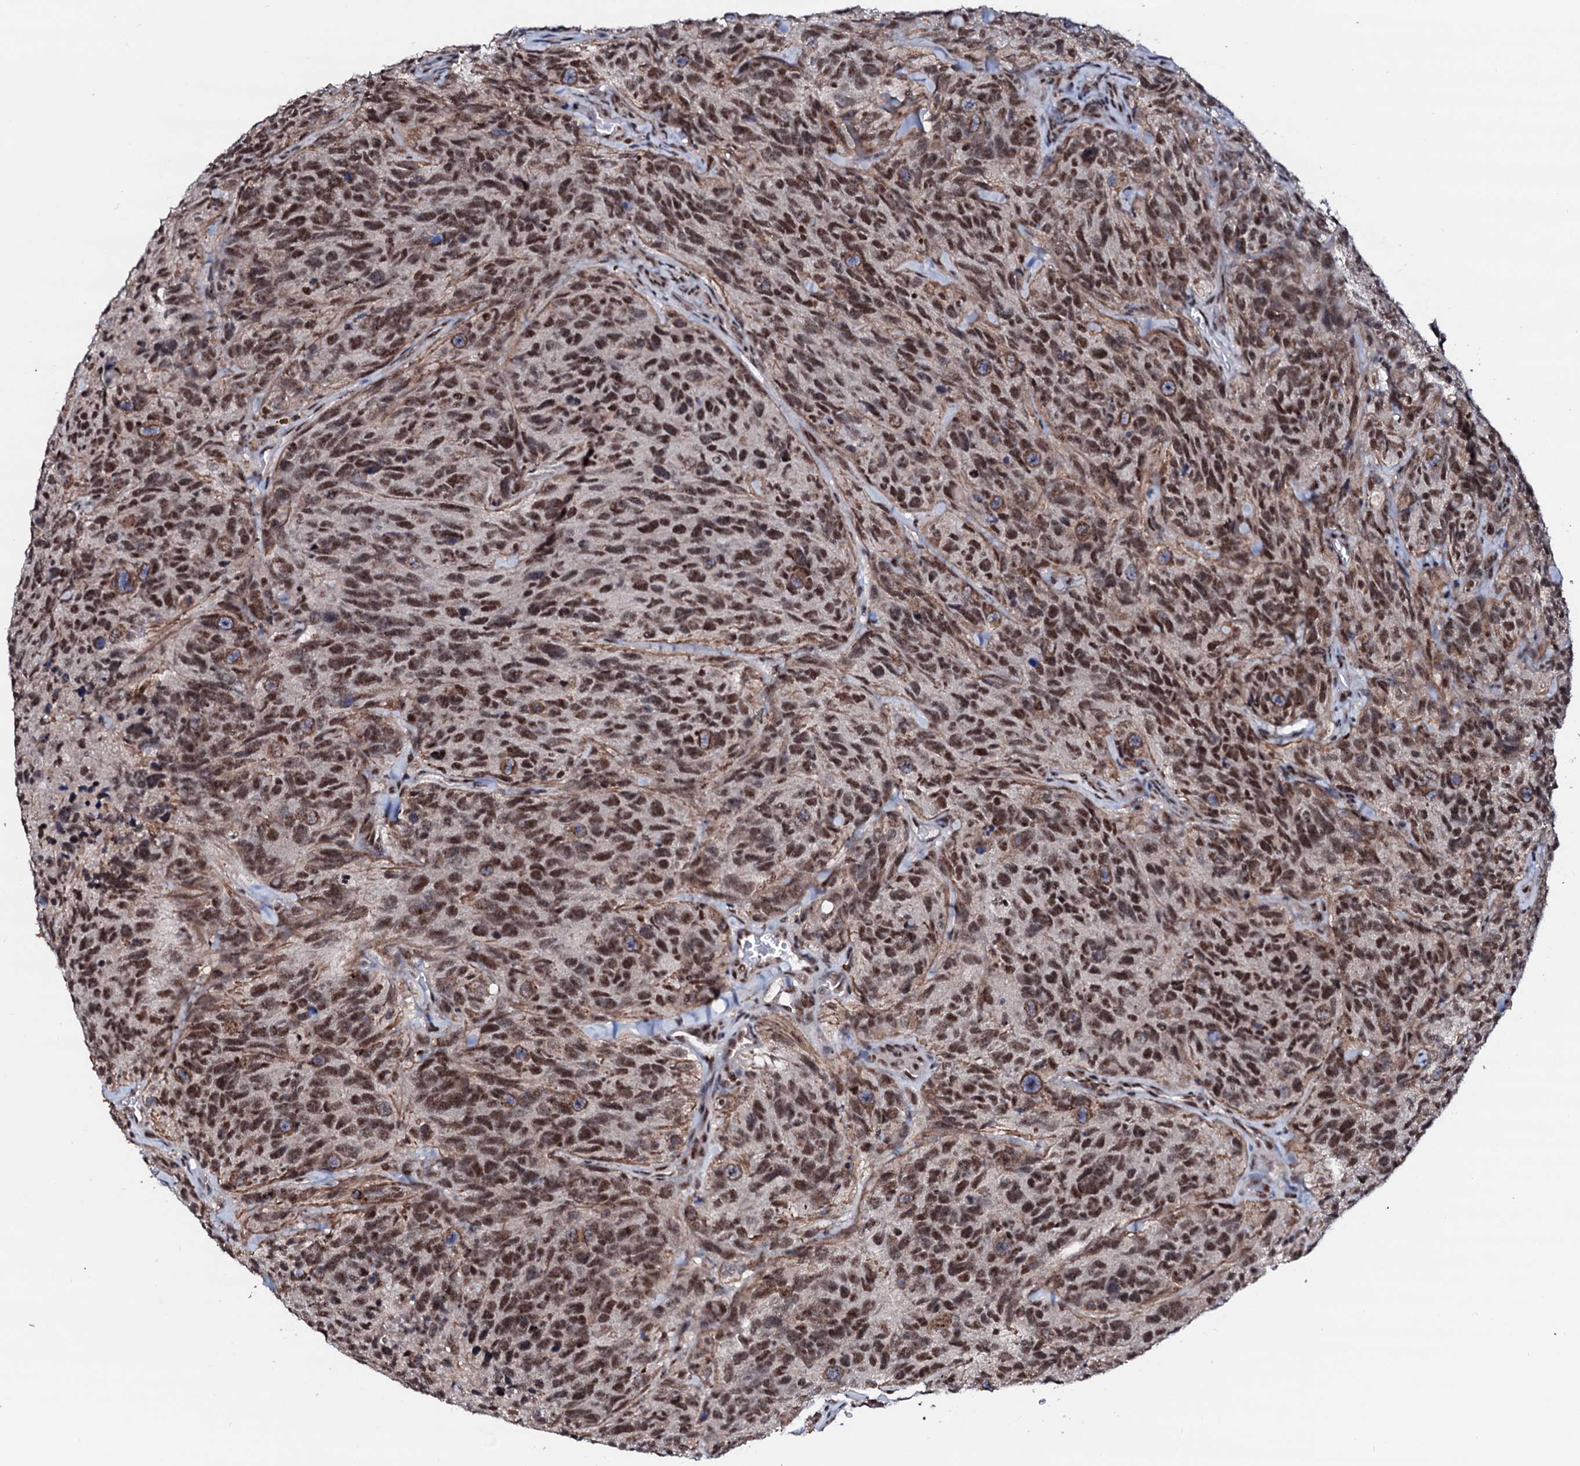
{"staining": {"intensity": "moderate", "quantity": ">75%", "location": "nuclear"}, "tissue": "glioma", "cell_type": "Tumor cells", "image_type": "cancer", "snomed": [{"axis": "morphology", "description": "Glioma, malignant, High grade"}, {"axis": "topography", "description": "Brain"}], "caption": "Human glioma stained with a protein marker shows moderate staining in tumor cells.", "gene": "PRPF18", "patient": {"sex": "male", "age": 69}}